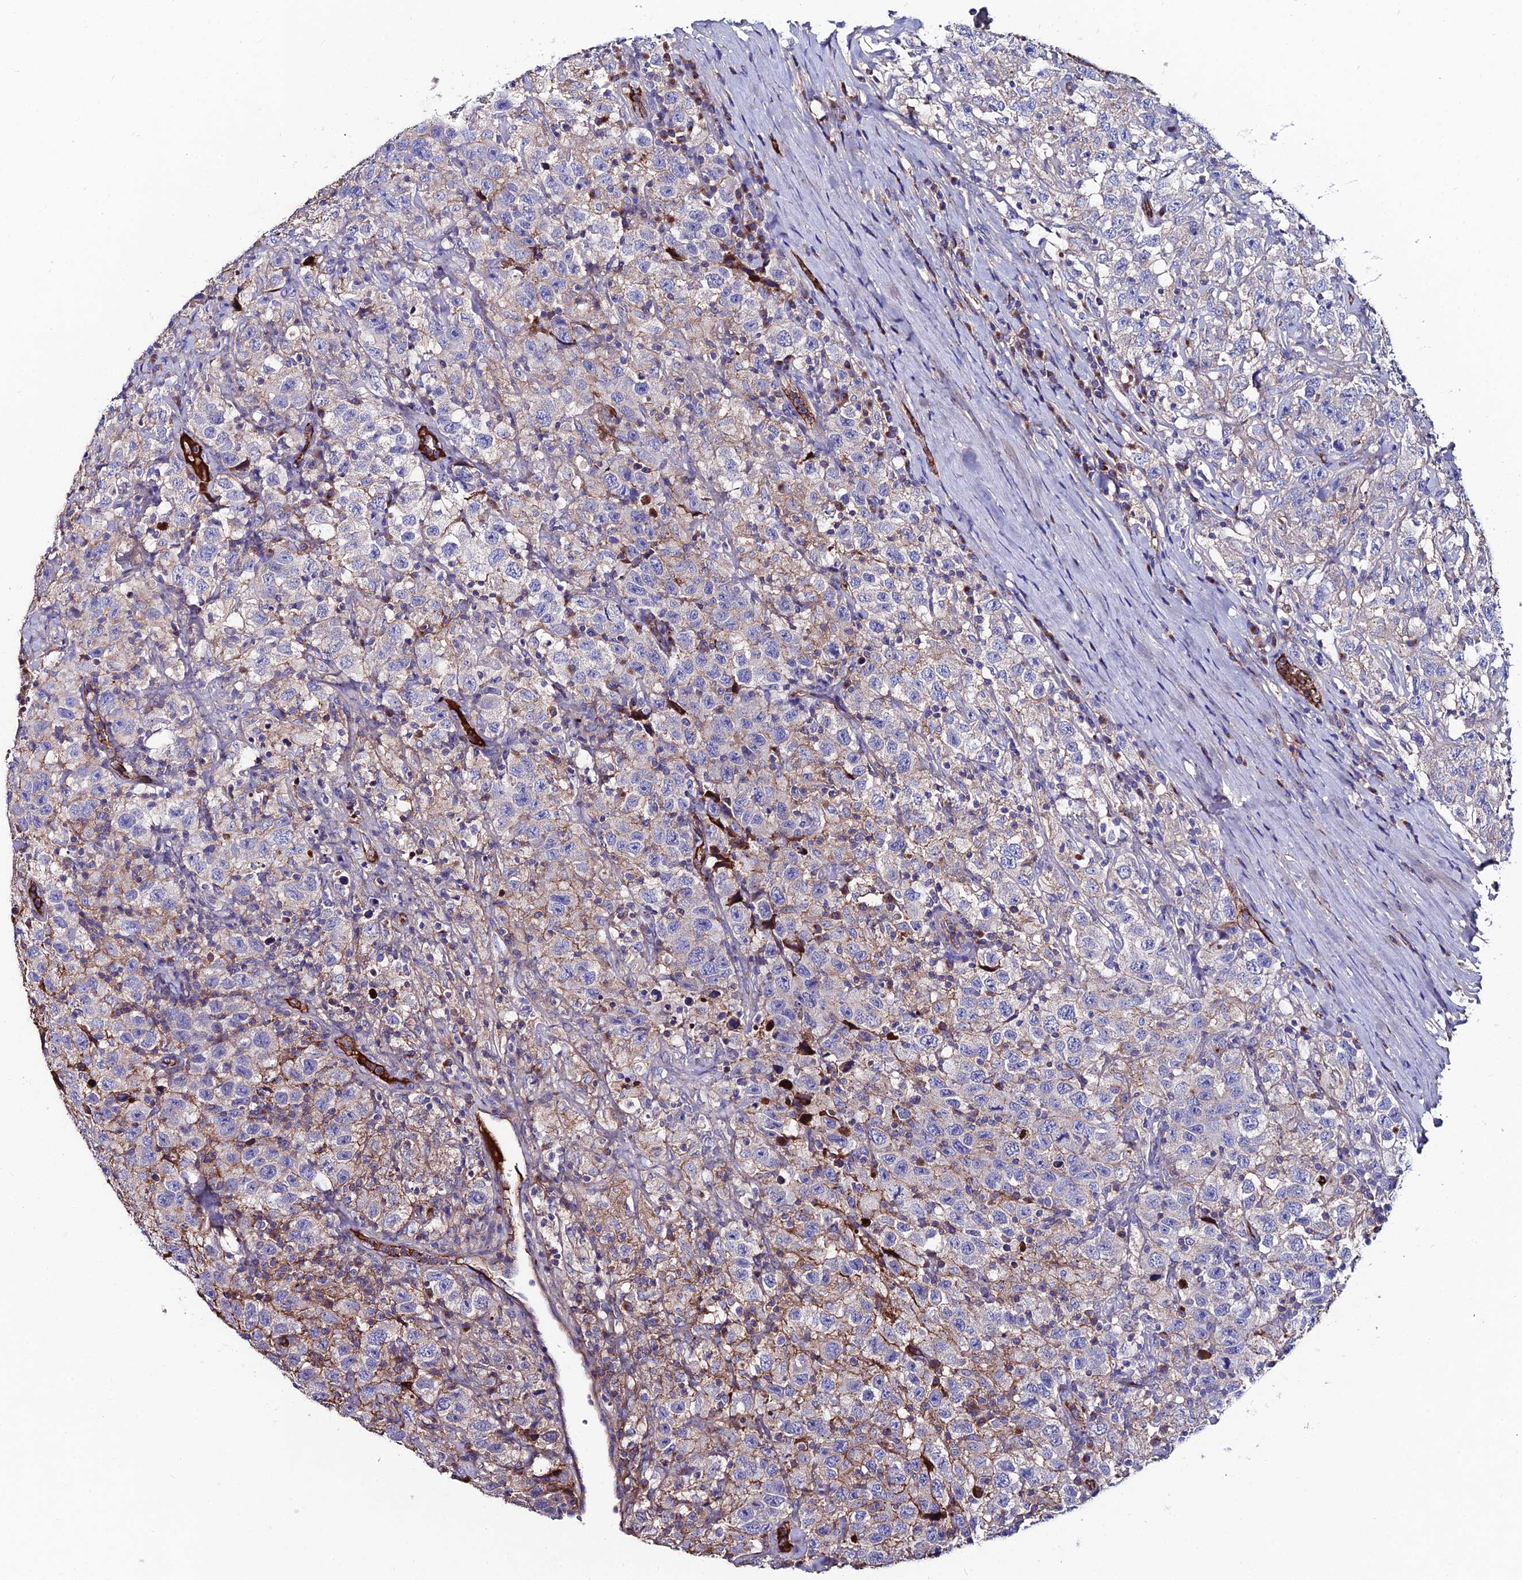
{"staining": {"intensity": "negative", "quantity": "none", "location": "none"}, "tissue": "testis cancer", "cell_type": "Tumor cells", "image_type": "cancer", "snomed": [{"axis": "morphology", "description": "Seminoma, NOS"}, {"axis": "topography", "description": "Testis"}], "caption": "A photomicrograph of human seminoma (testis) is negative for staining in tumor cells.", "gene": "SLC25A16", "patient": {"sex": "male", "age": 41}}